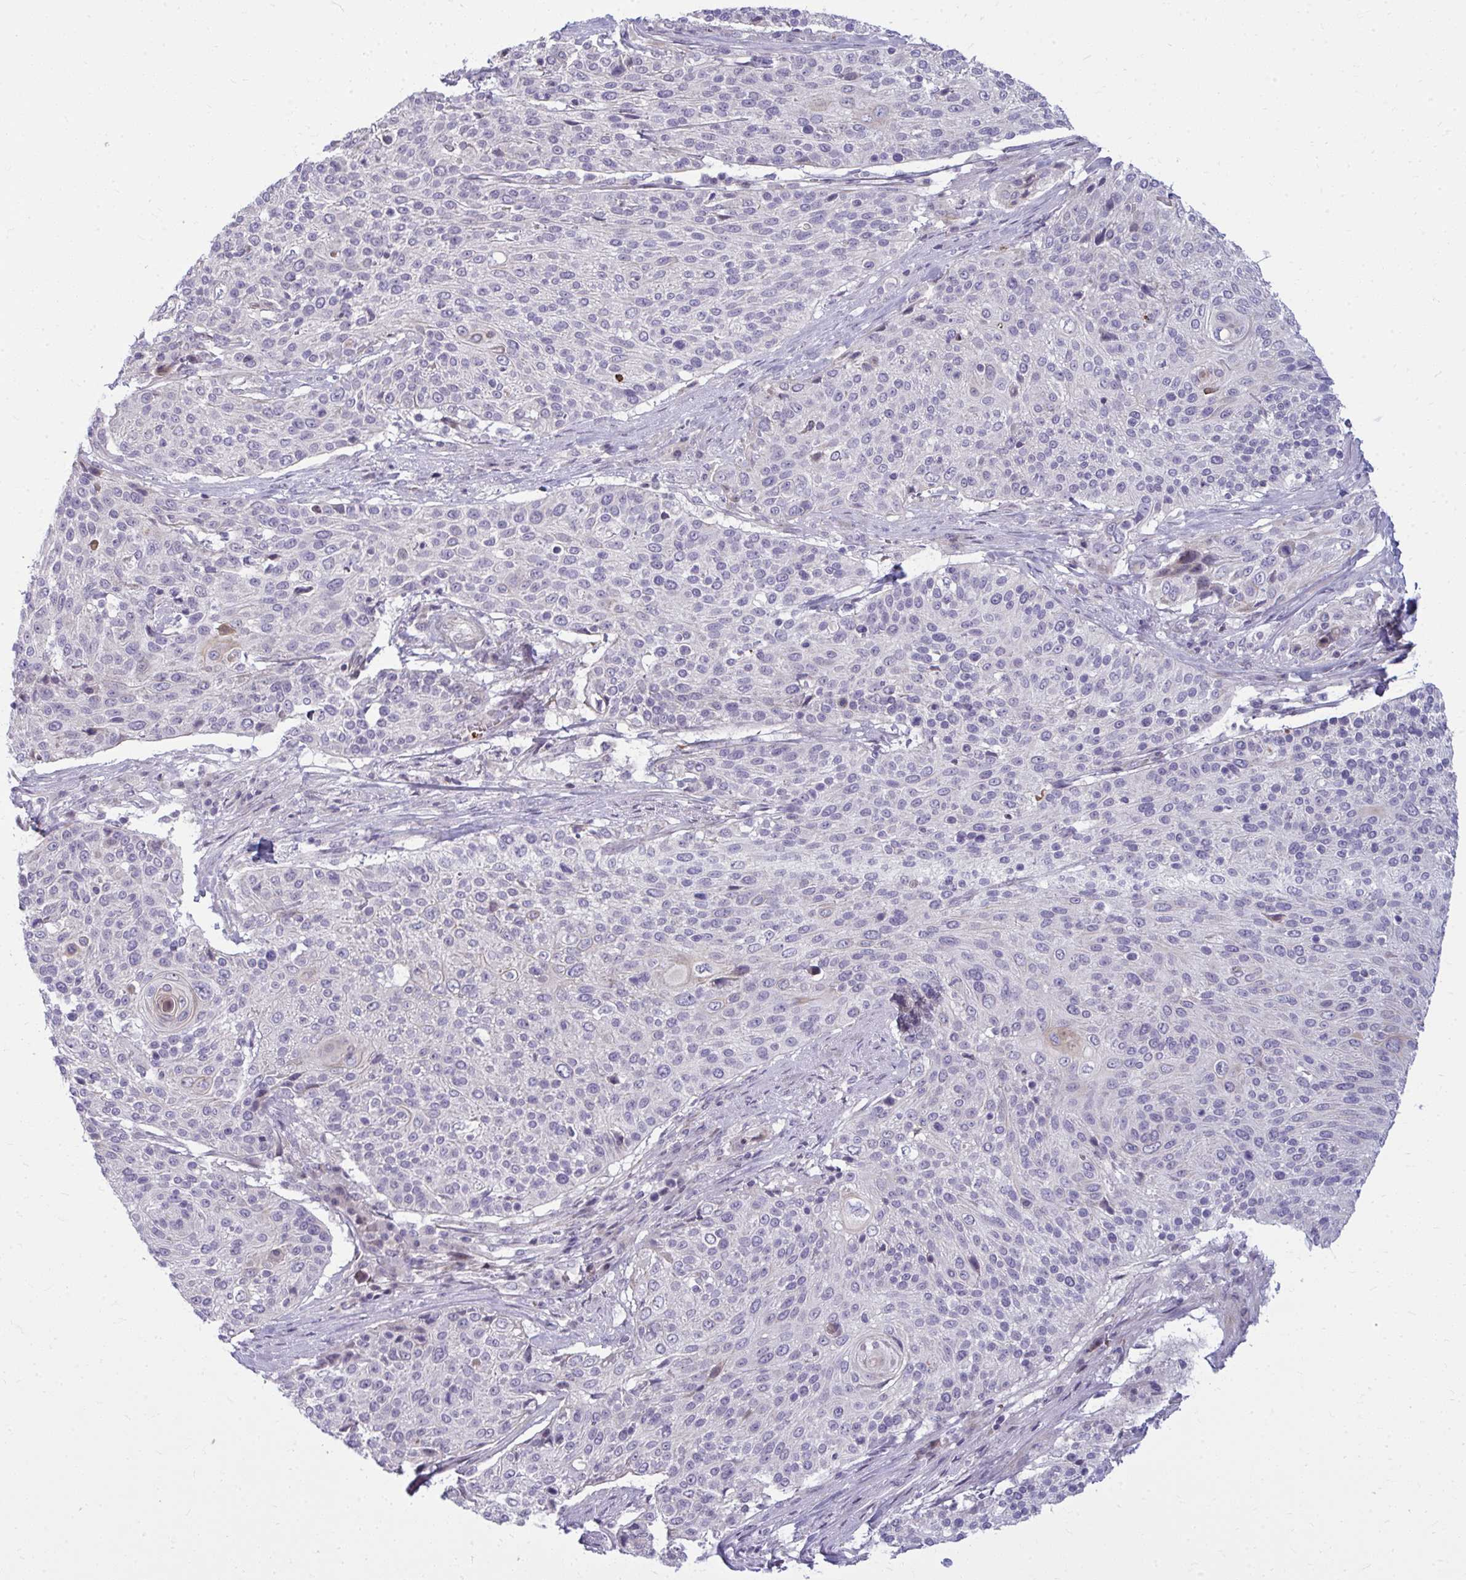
{"staining": {"intensity": "negative", "quantity": "none", "location": "none"}, "tissue": "cervical cancer", "cell_type": "Tumor cells", "image_type": "cancer", "snomed": [{"axis": "morphology", "description": "Squamous cell carcinoma, NOS"}, {"axis": "topography", "description": "Cervix"}], "caption": "Immunohistochemical staining of human squamous cell carcinoma (cervical) reveals no significant positivity in tumor cells.", "gene": "SLC14A1", "patient": {"sex": "female", "age": 31}}